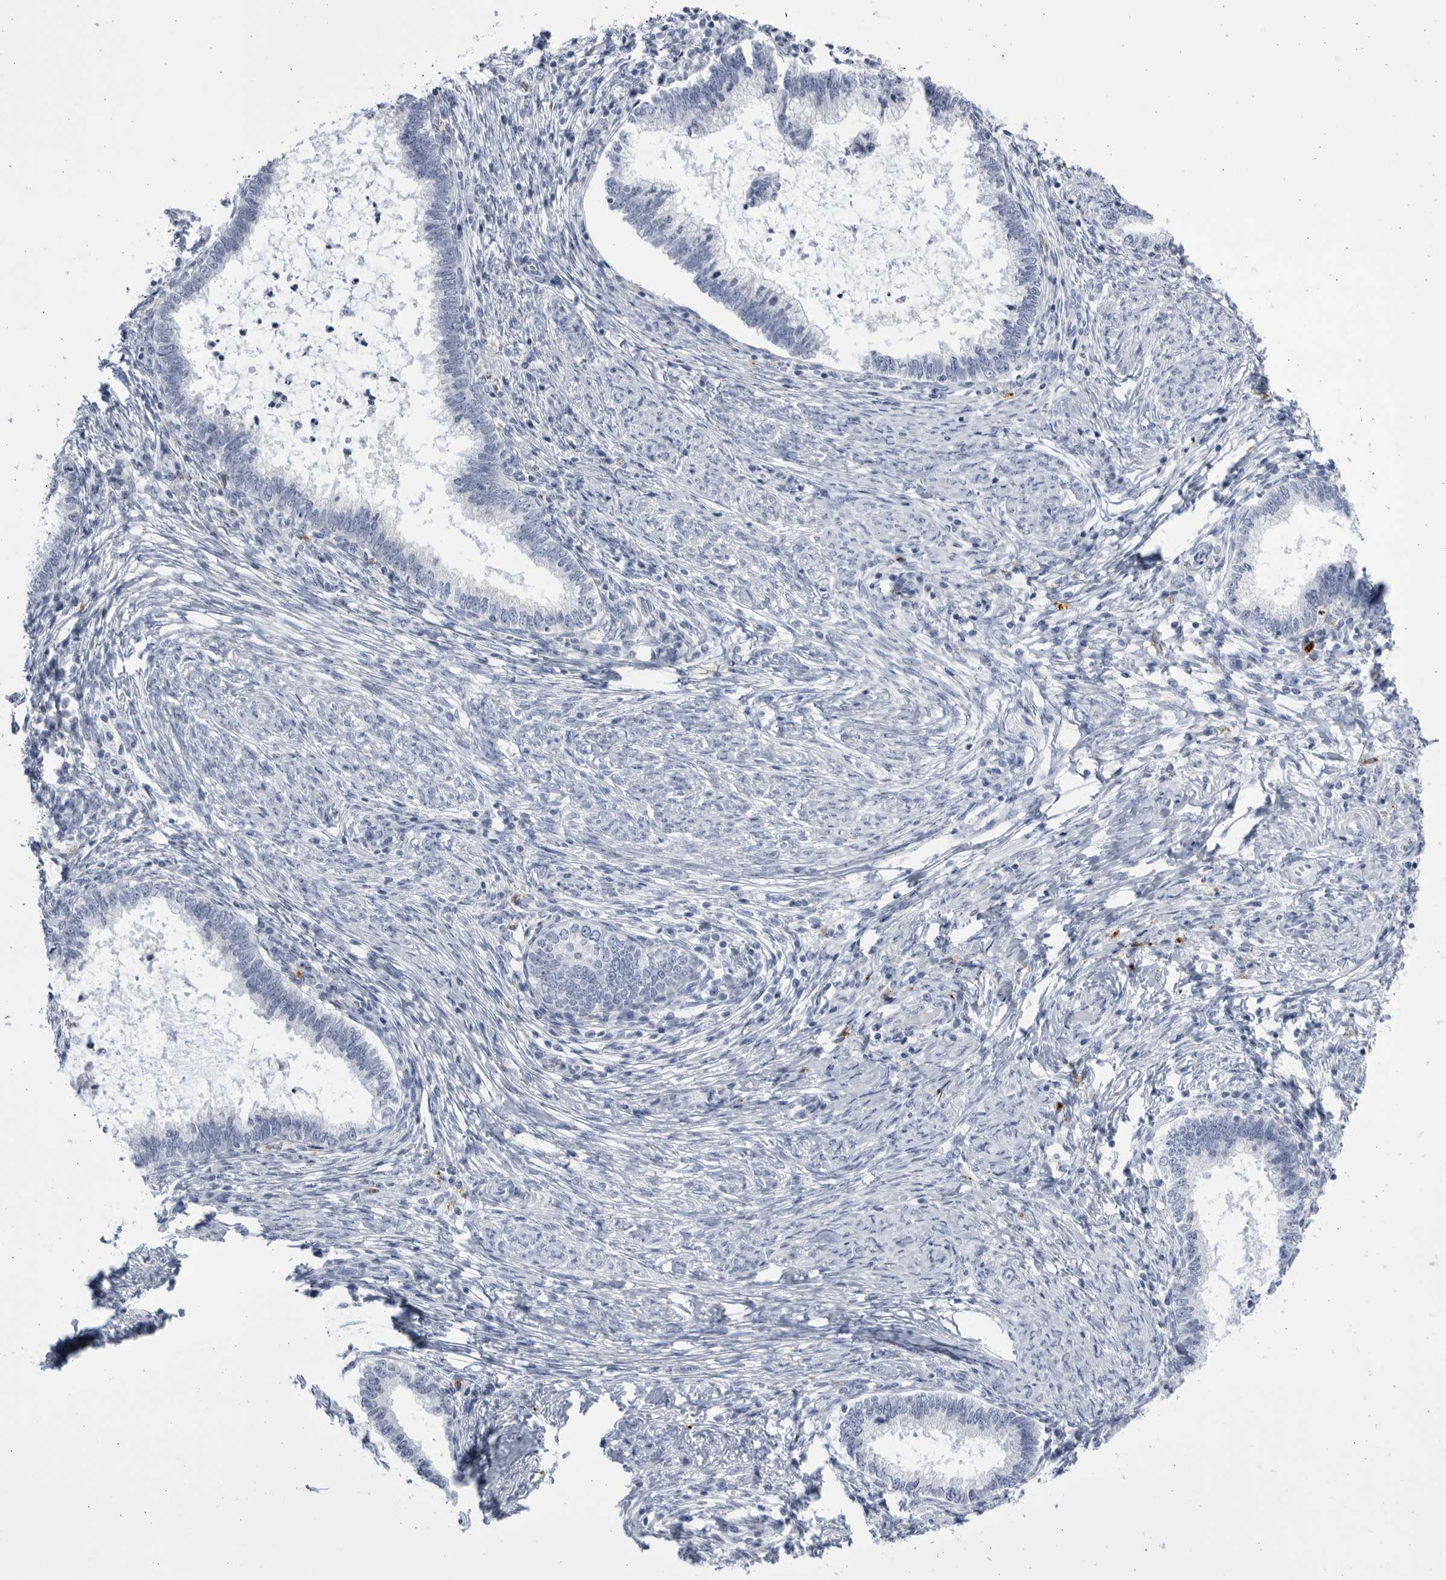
{"staining": {"intensity": "negative", "quantity": "none", "location": "none"}, "tissue": "cervical cancer", "cell_type": "Tumor cells", "image_type": "cancer", "snomed": [{"axis": "morphology", "description": "Adenocarcinoma, NOS"}, {"axis": "topography", "description": "Cervix"}], "caption": "Adenocarcinoma (cervical) was stained to show a protein in brown. There is no significant positivity in tumor cells.", "gene": "CCDC181", "patient": {"sex": "female", "age": 36}}